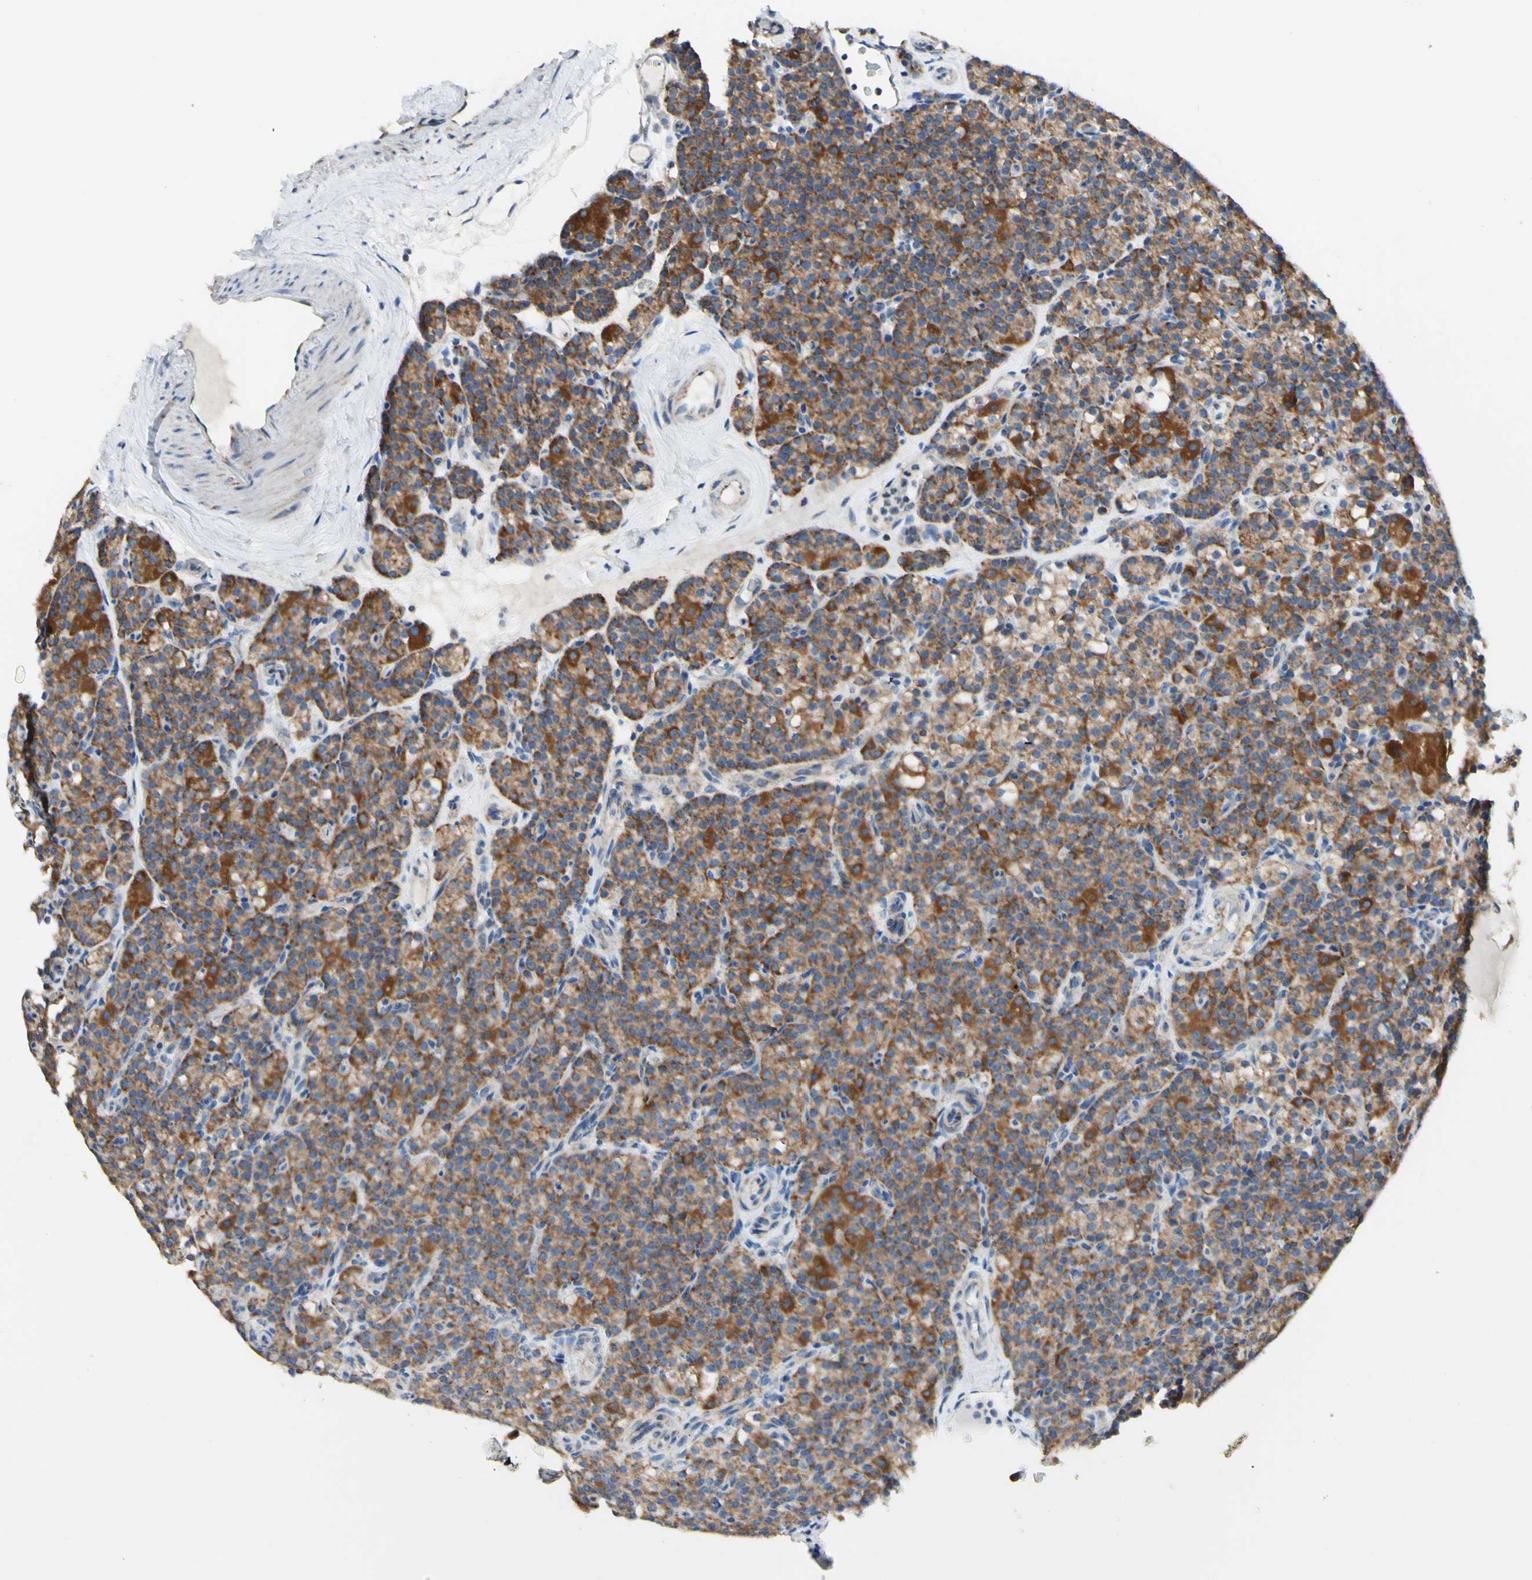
{"staining": {"intensity": "strong", "quantity": ">75%", "location": "cytoplasmic/membranous"}, "tissue": "parathyroid gland", "cell_type": "Glandular cells", "image_type": "normal", "snomed": [{"axis": "morphology", "description": "Normal tissue, NOS"}, {"axis": "topography", "description": "Parathyroid gland"}], "caption": "IHC histopathology image of unremarkable parathyroid gland: human parathyroid gland stained using immunohistochemistry reveals high levels of strong protein expression localized specifically in the cytoplasmic/membranous of glandular cells, appearing as a cytoplasmic/membranous brown color.", "gene": "ARMC10", "patient": {"sex": "female", "age": 57}}